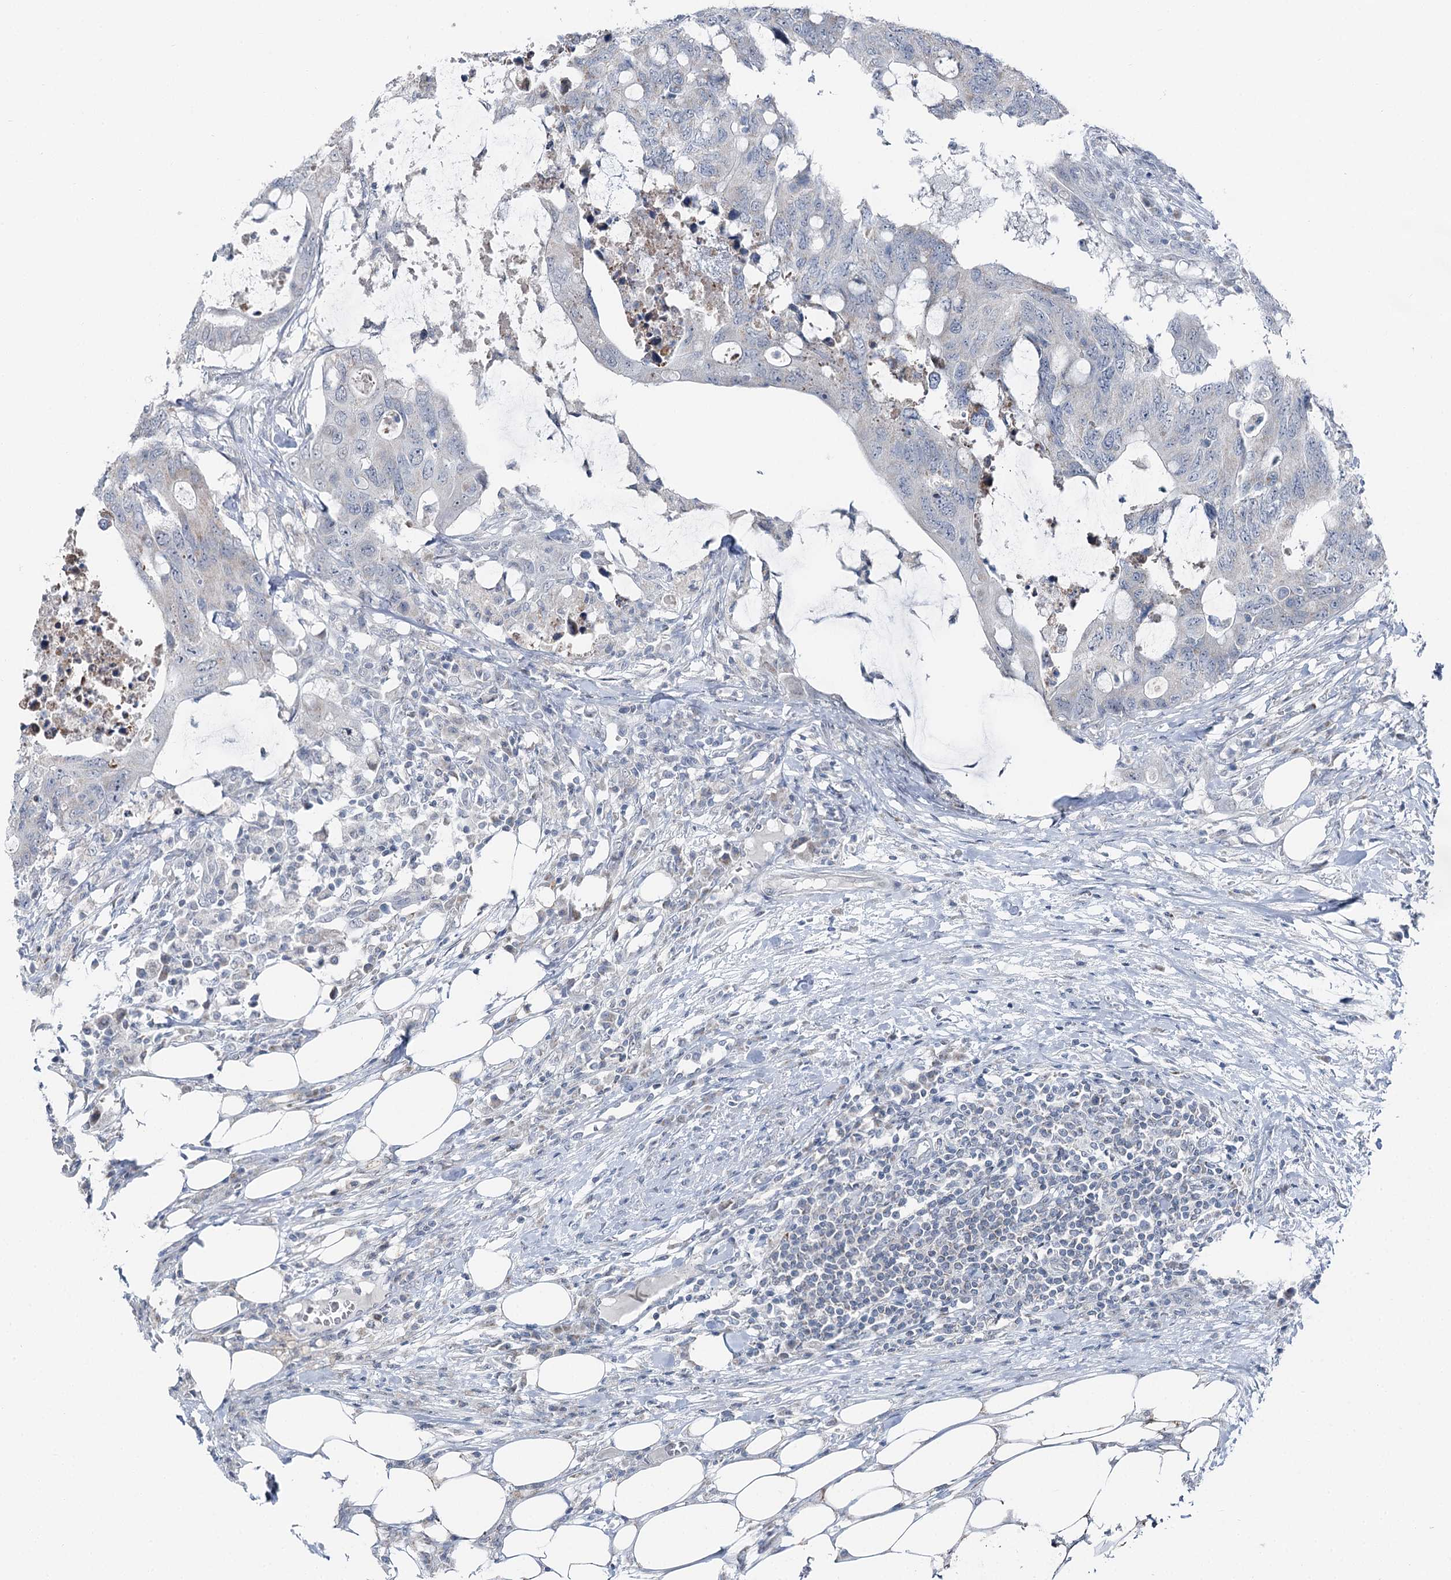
{"staining": {"intensity": "negative", "quantity": "none", "location": "none"}, "tissue": "colorectal cancer", "cell_type": "Tumor cells", "image_type": "cancer", "snomed": [{"axis": "morphology", "description": "Adenocarcinoma, NOS"}, {"axis": "topography", "description": "Colon"}], "caption": "Immunohistochemistry (IHC) of human colorectal cancer (adenocarcinoma) shows no positivity in tumor cells. Nuclei are stained in blue.", "gene": "STEEP1", "patient": {"sex": "male", "age": 71}}